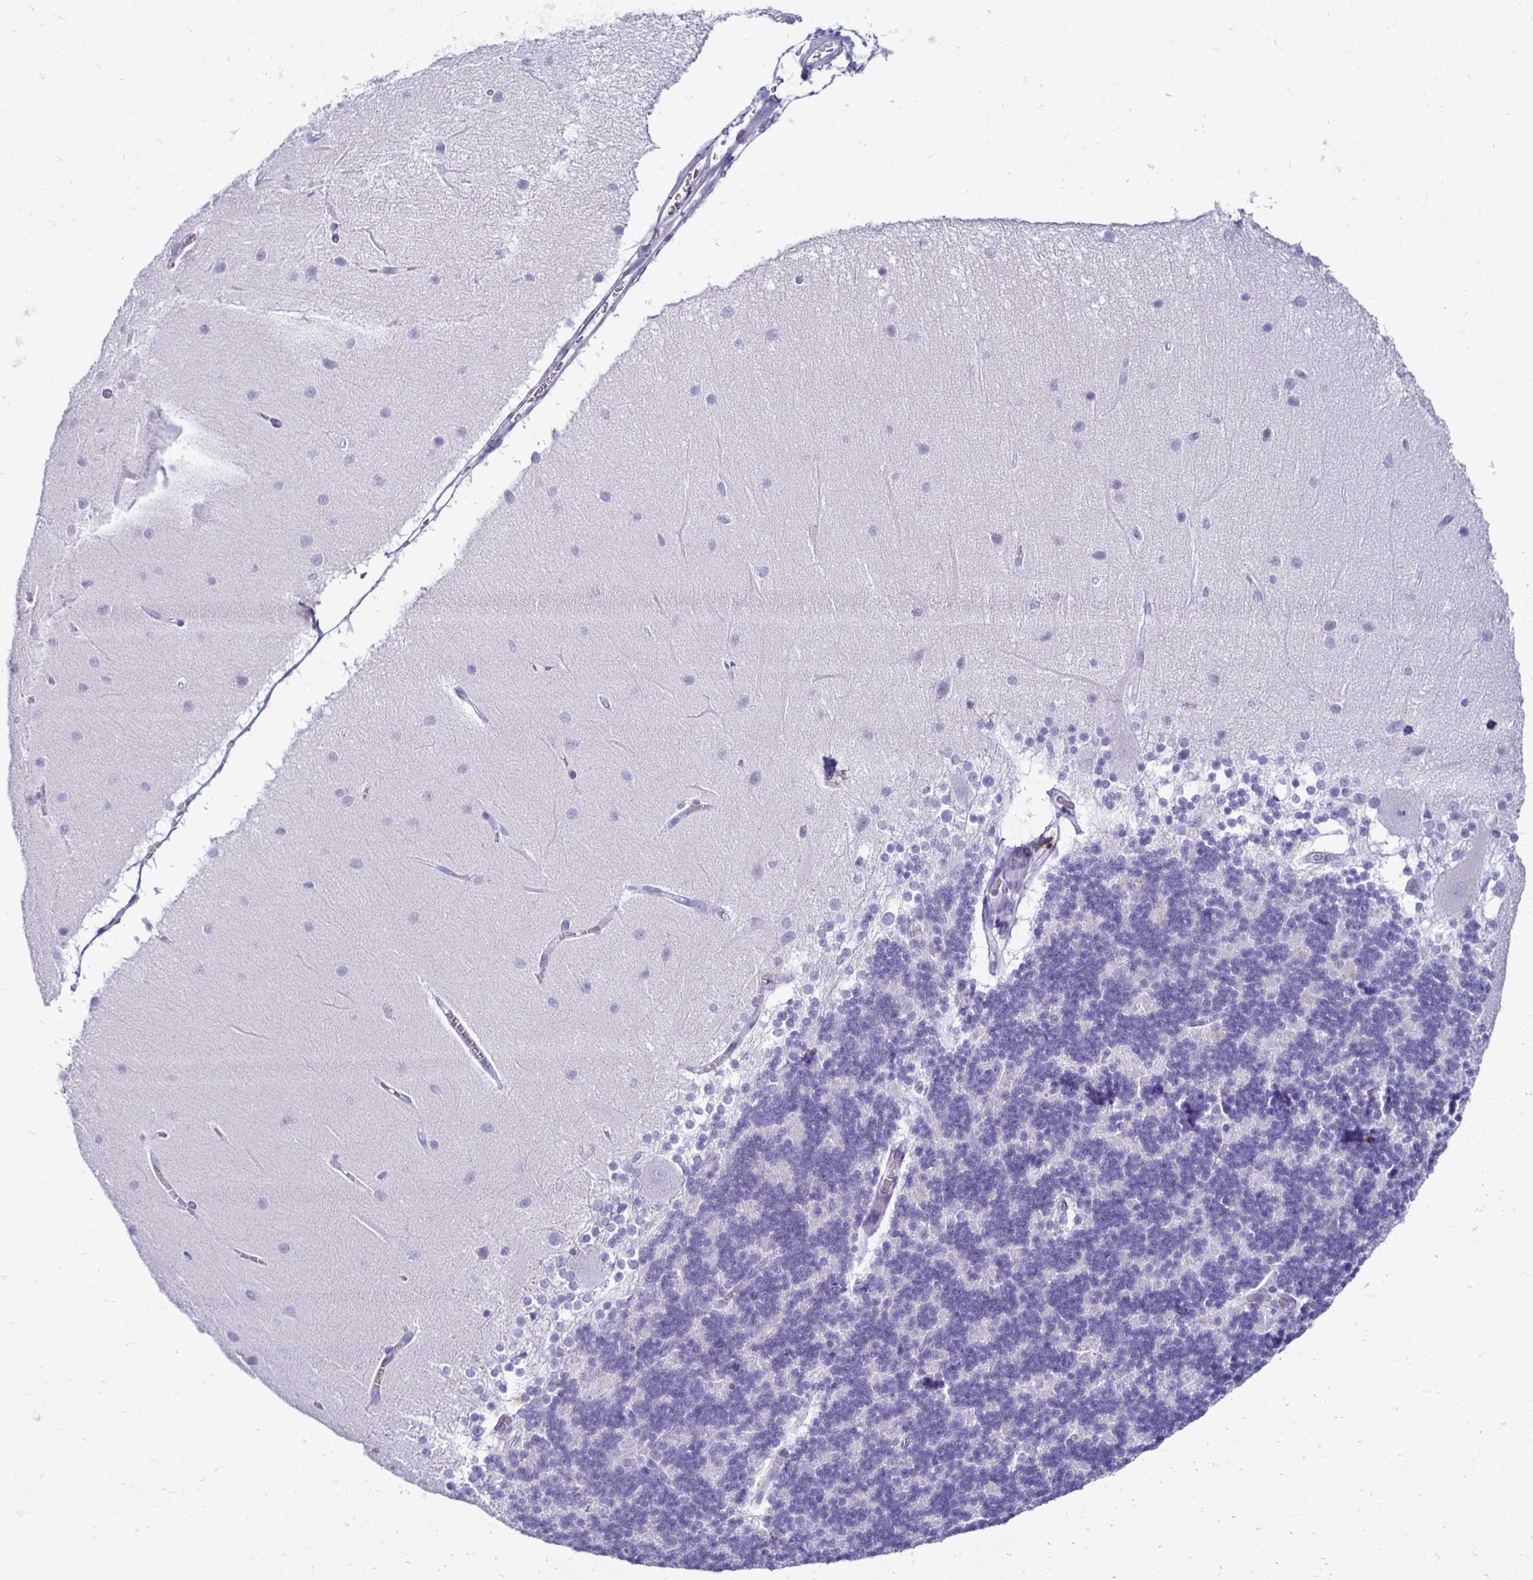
{"staining": {"intensity": "negative", "quantity": "none", "location": "none"}, "tissue": "cerebellum", "cell_type": "Cells in granular layer", "image_type": "normal", "snomed": [{"axis": "morphology", "description": "Normal tissue, NOS"}, {"axis": "topography", "description": "Cerebellum"}], "caption": "Micrograph shows no protein staining in cells in granular layer of benign cerebellum. (DAB IHC with hematoxylin counter stain).", "gene": "RHBDL3", "patient": {"sex": "female", "age": 54}}